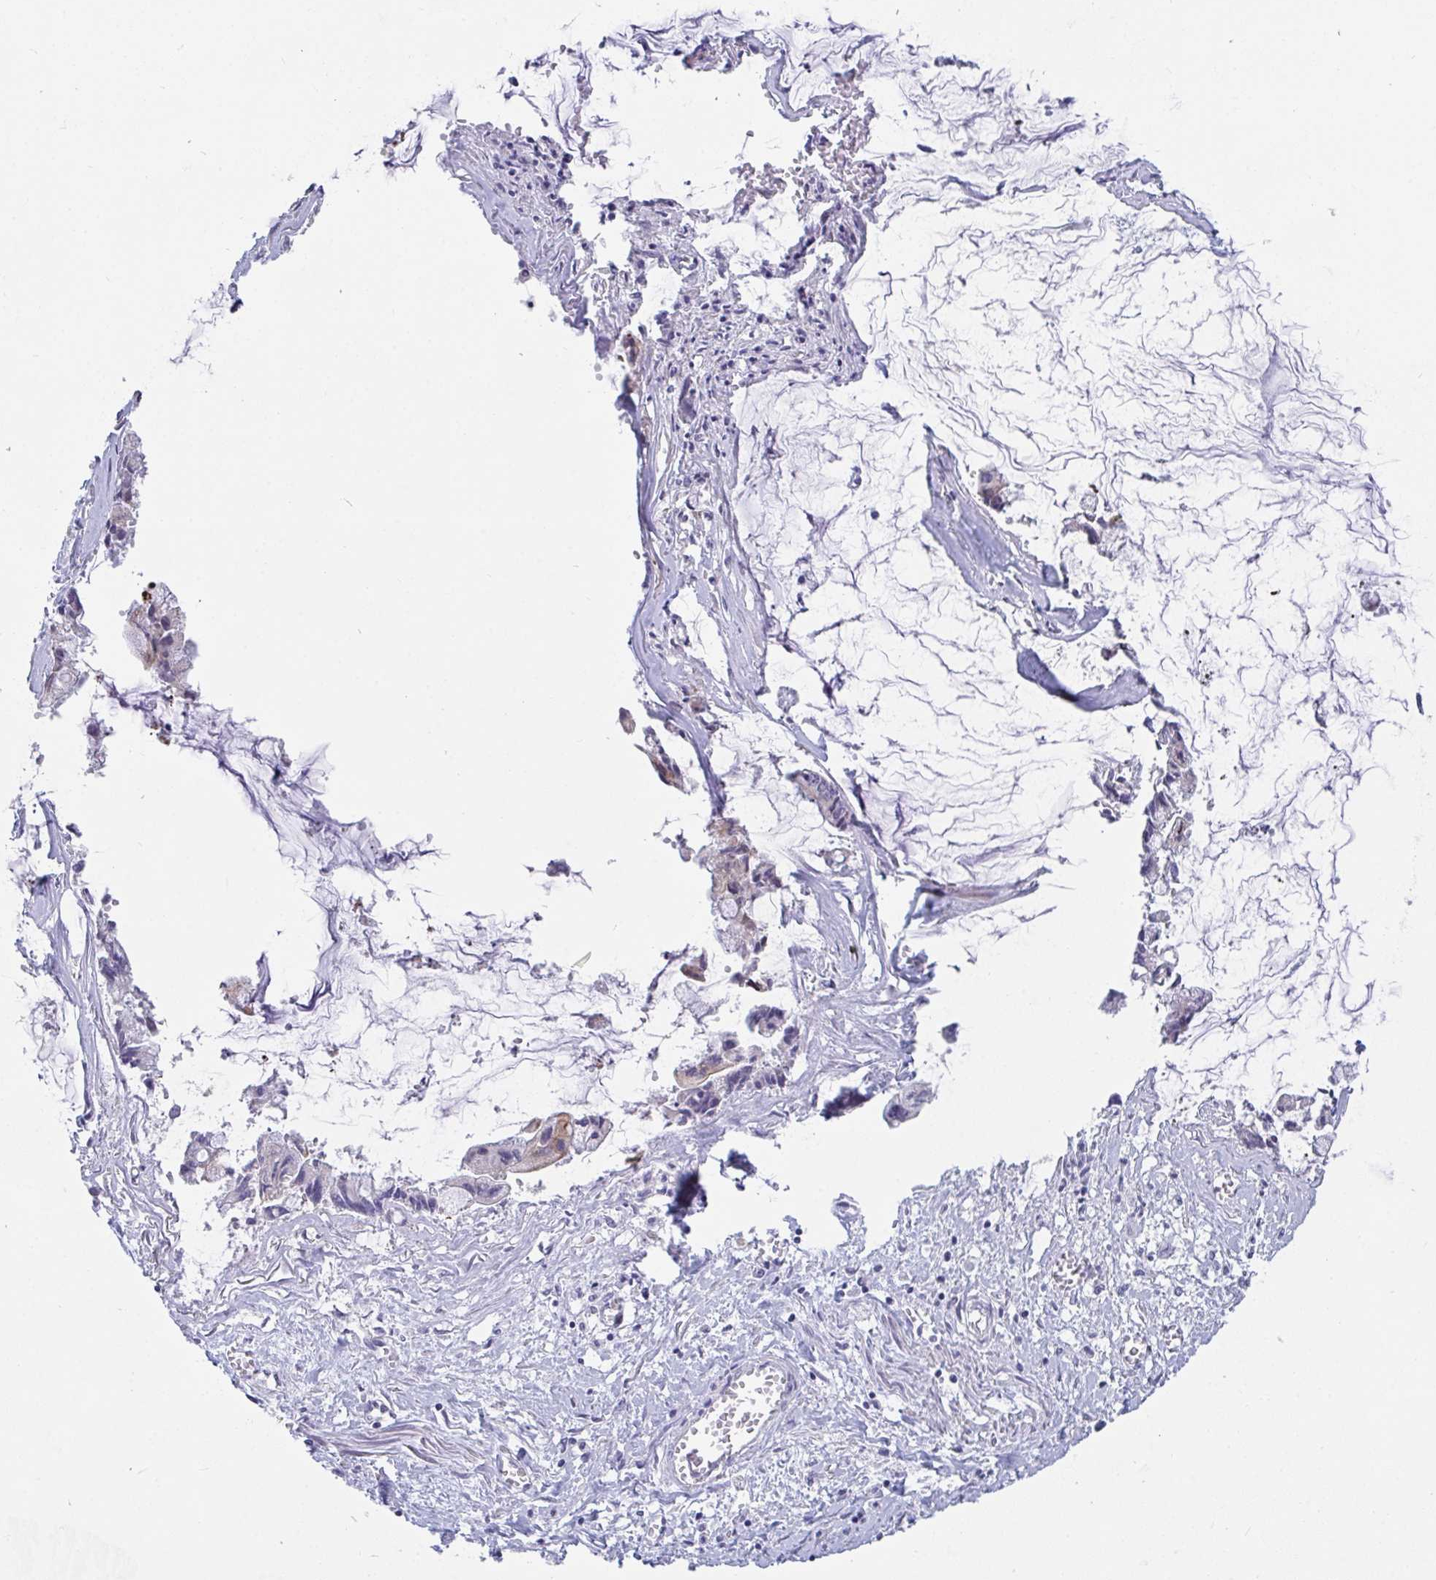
{"staining": {"intensity": "weak", "quantity": "<25%", "location": "cytoplasmic/membranous"}, "tissue": "ovarian cancer", "cell_type": "Tumor cells", "image_type": "cancer", "snomed": [{"axis": "morphology", "description": "Cystadenocarcinoma, mucinous, NOS"}, {"axis": "topography", "description": "Ovary"}], "caption": "This is an IHC photomicrograph of ovarian mucinous cystadenocarcinoma. There is no positivity in tumor cells.", "gene": "FAM156B", "patient": {"sex": "female", "age": 90}}